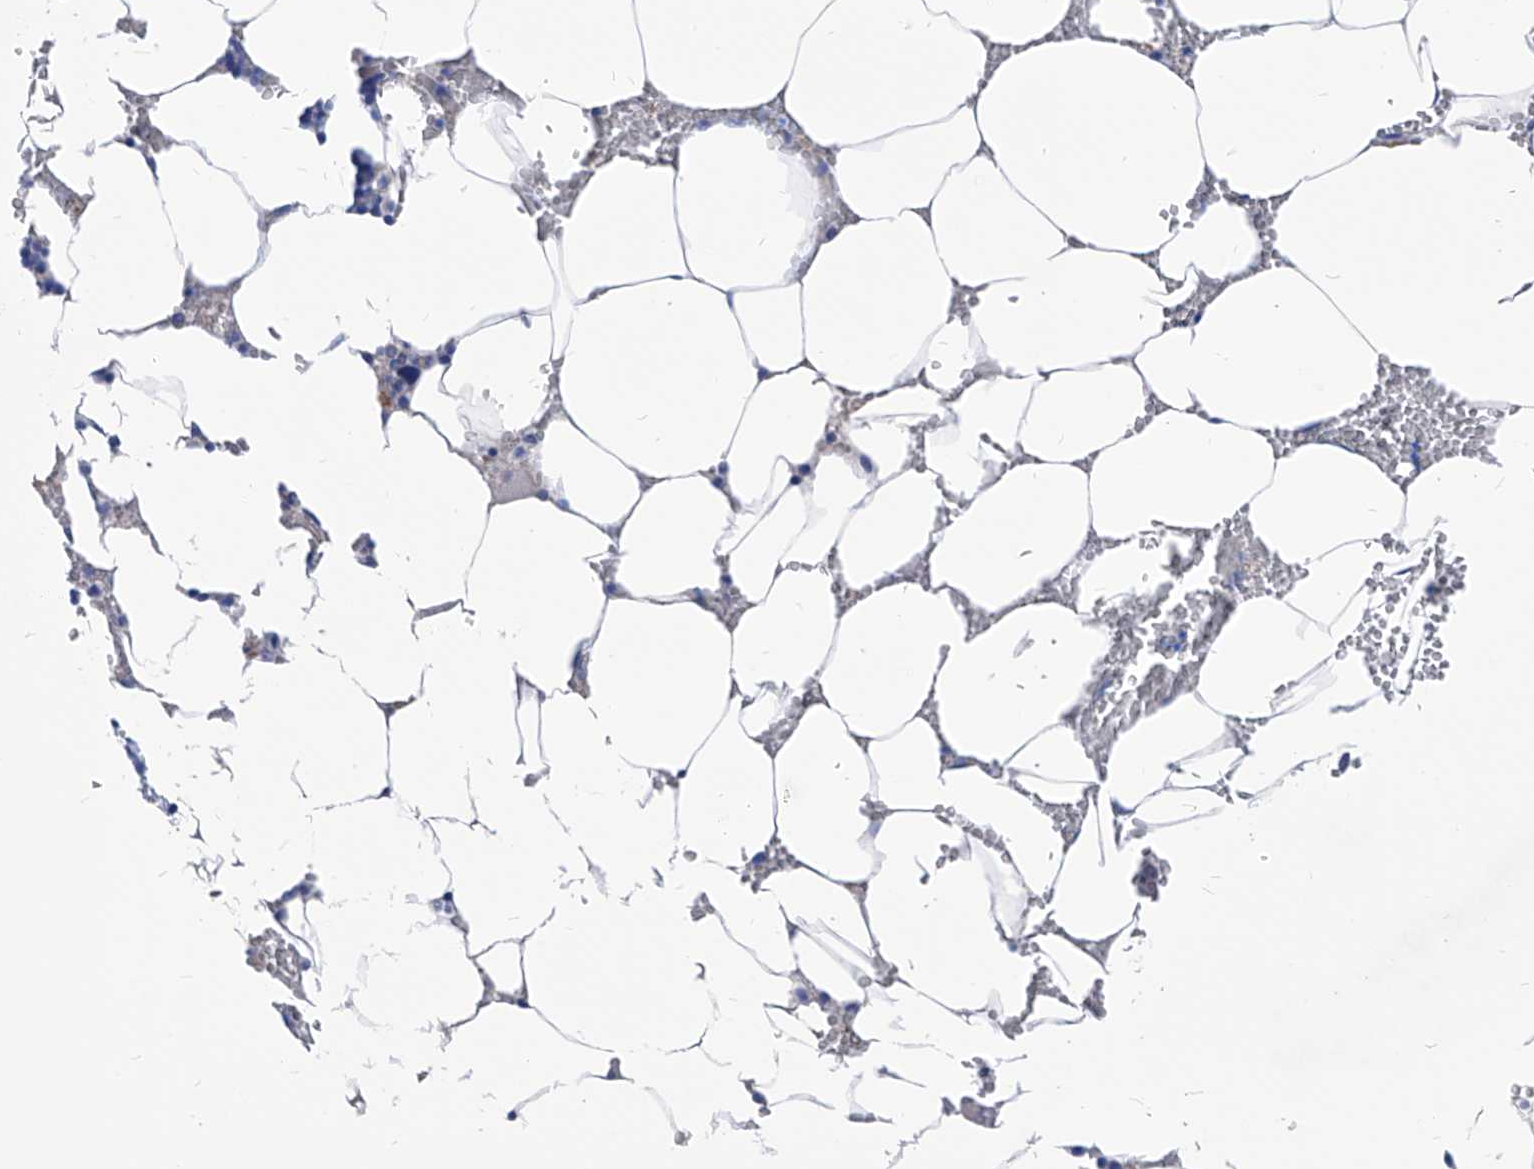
{"staining": {"intensity": "negative", "quantity": "none", "location": "none"}, "tissue": "bone marrow", "cell_type": "Hematopoietic cells", "image_type": "normal", "snomed": [{"axis": "morphology", "description": "Normal tissue, NOS"}, {"axis": "topography", "description": "Bone marrow"}], "caption": "Immunohistochemistry (IHC) image of normal bone marrow stained for a protein (brown), which demonstrates no expression in hematopoietic cells.", "gene": "XPNPEP1", "patient": {"sex": "male", "age": 70}}